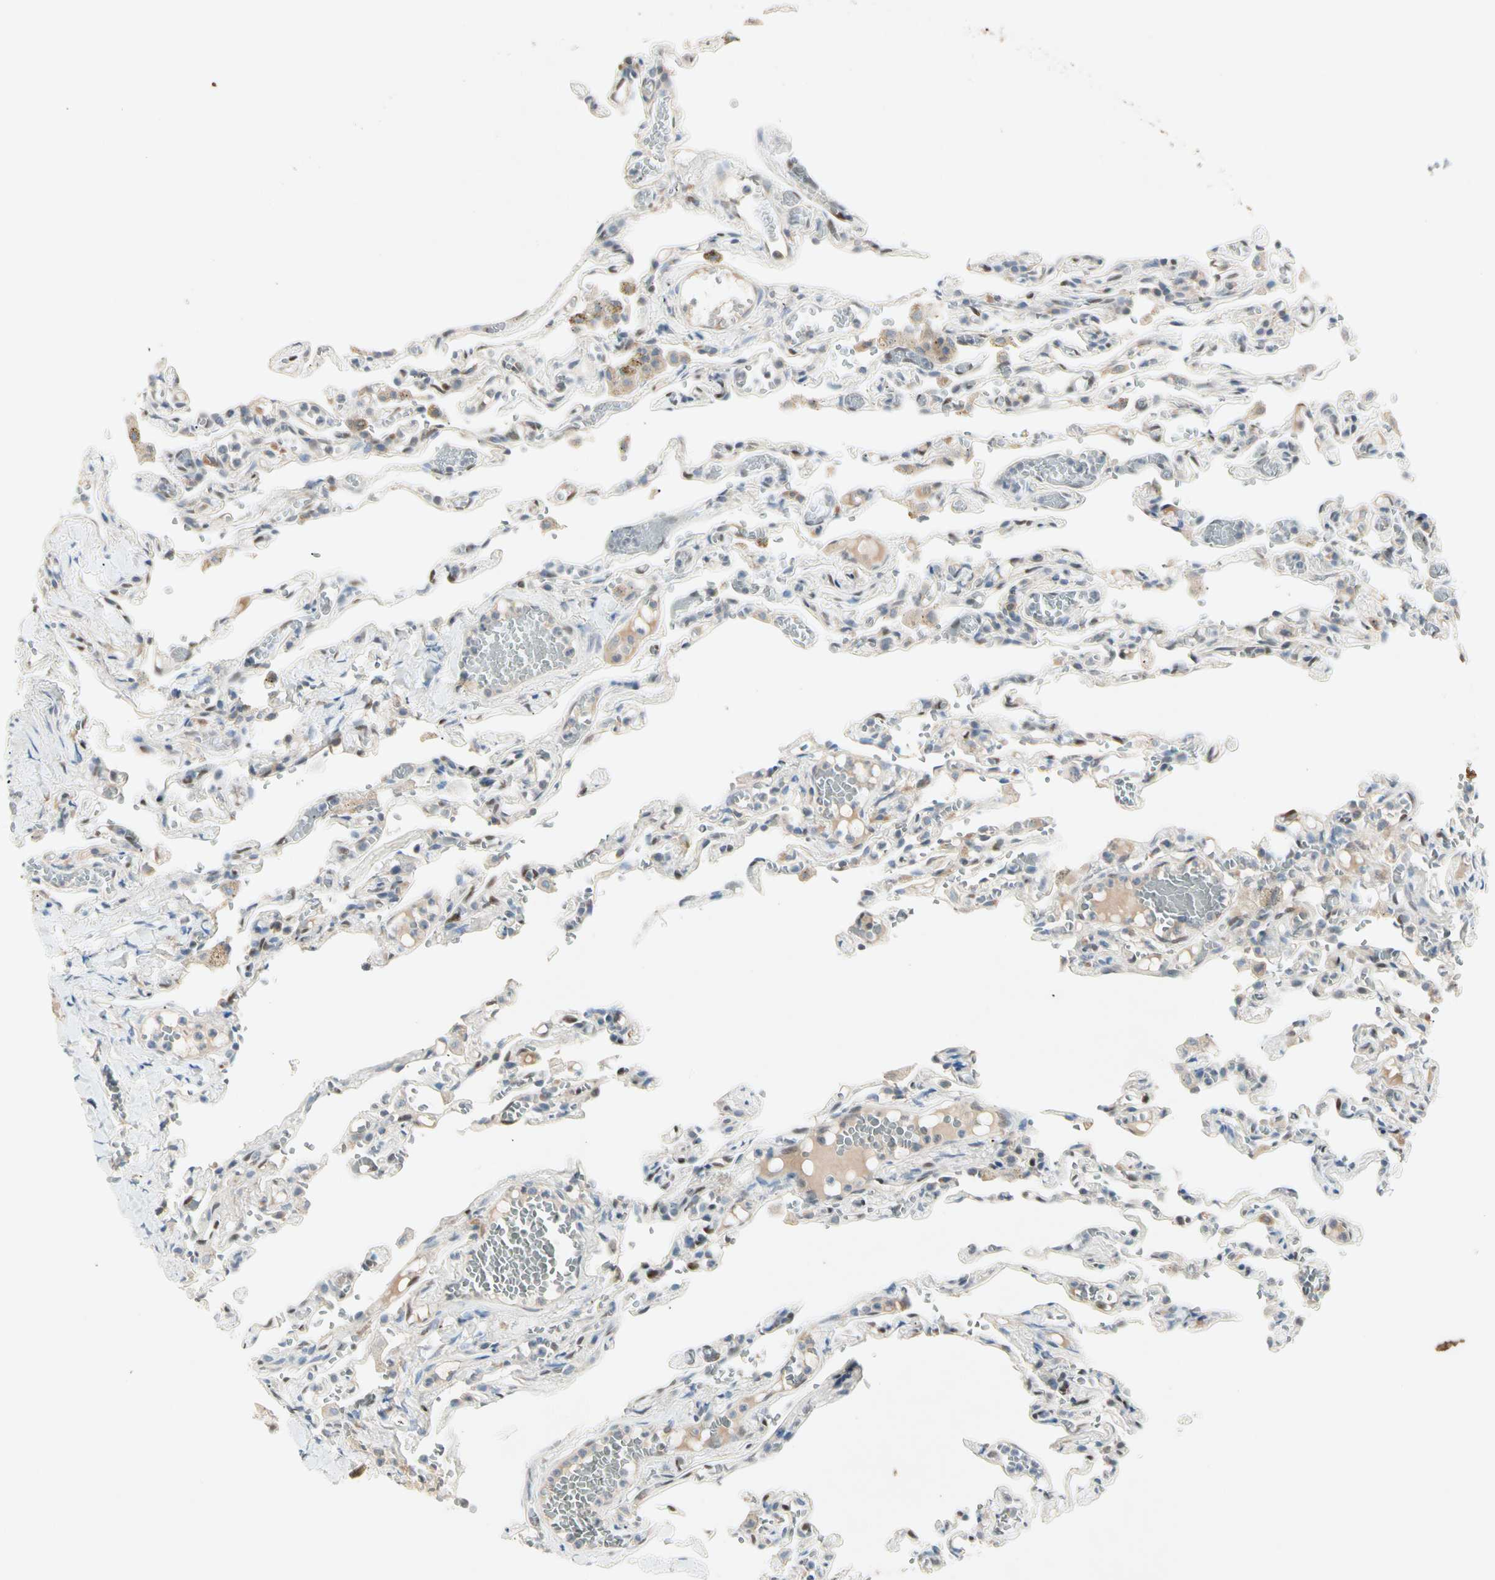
{"staining": {"intensity": "weak", "quantity": "<25%", "location": "cytoplasmic/membranous"}, "tissue": "lung", "cell_type": "Alveolar cells", "image_type": "normal", "snomed": [{"axis": "morphology", "description": "Normal tissue, NOS"}, {"axis": "topography", "description": "Lung"}], "caption": "Immunohistochemistry photomicrograph of benign human lung stained for a protein (brown), which demonstrates no expression in alveolar cells.", "gene": "IL1R1", "patient": {"sex": "male", "age": 21}}